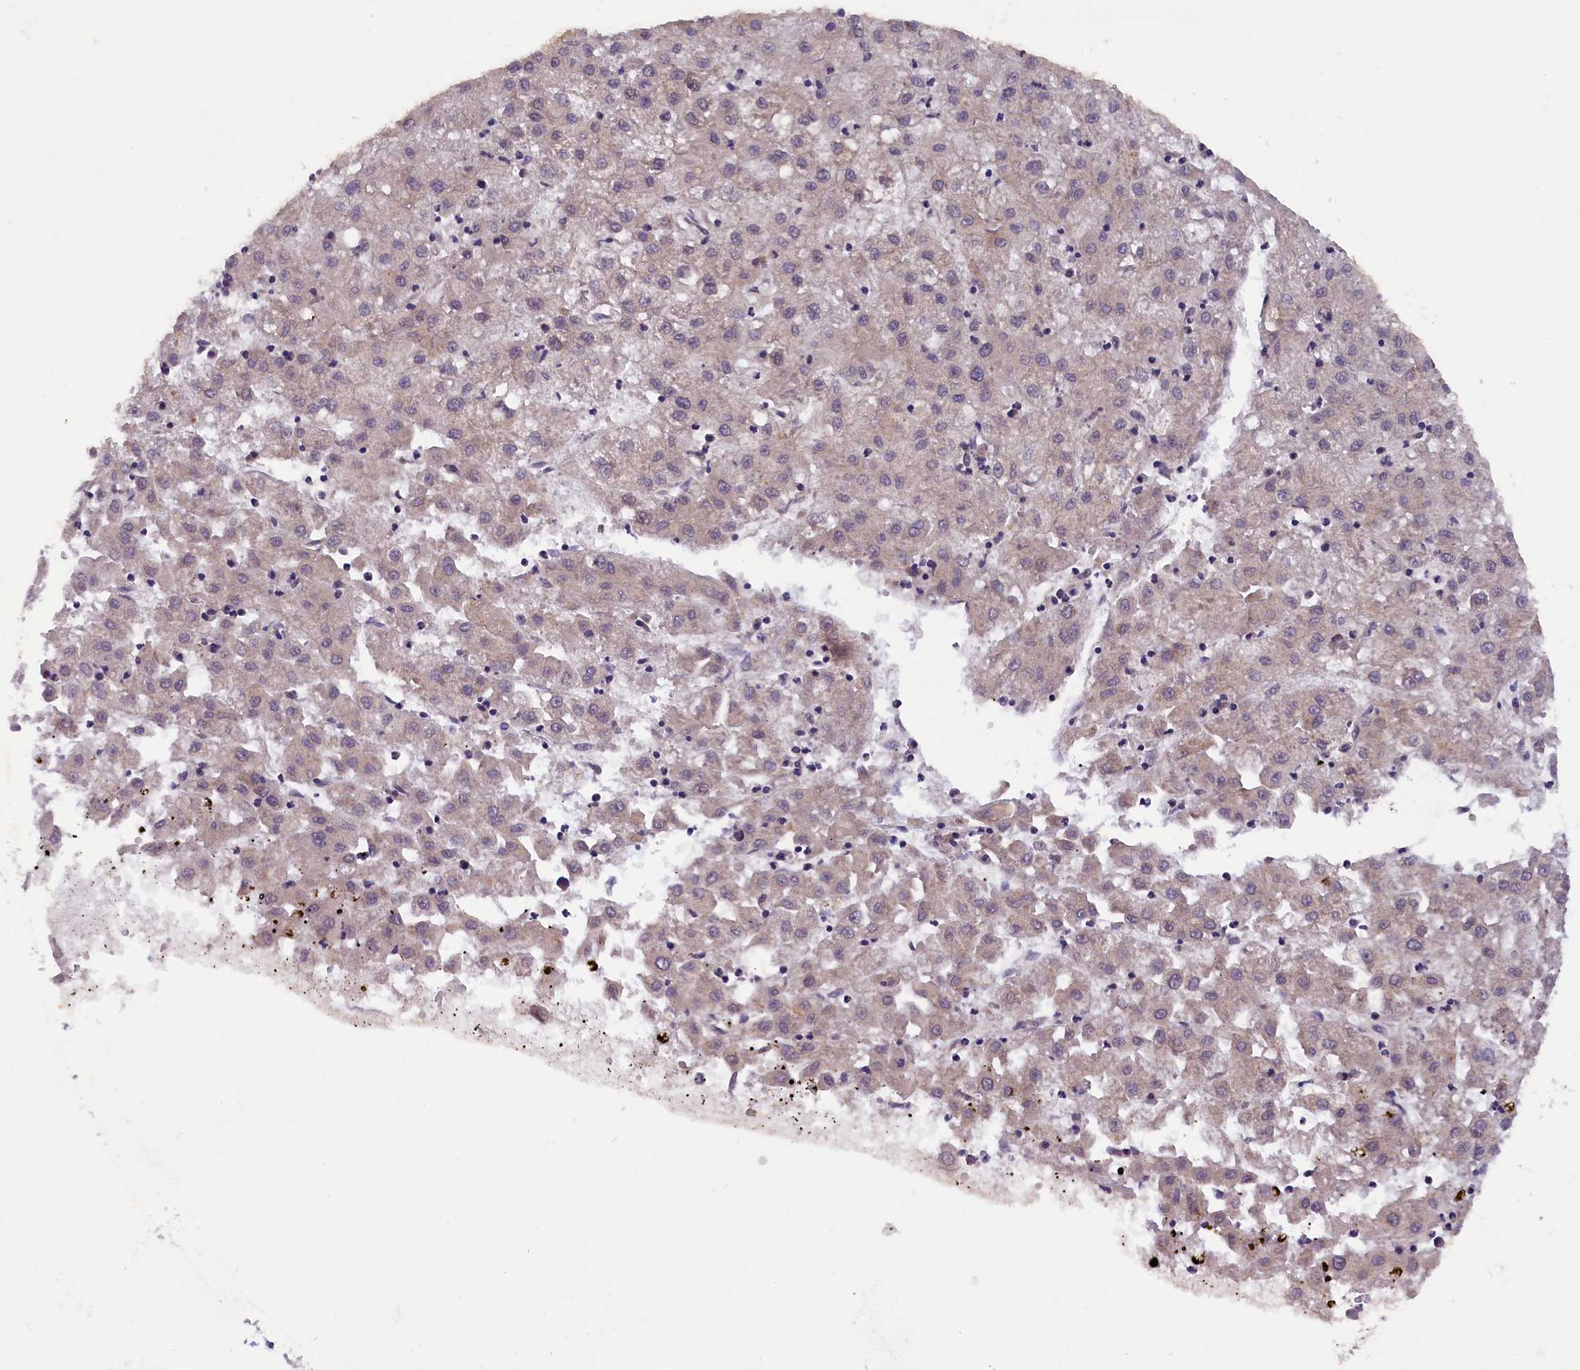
{"staining": {"intensity": "weak", "quantity": "<25%", "location": "cytoplasmic/membranous"}, "tissue": "liver cancer", "cell_type": "Tumor cells", "image_type": "cancer", "snomed": [{"axis": "morphology", "description": "Carcinoma, Hepatocellular, NOS"}, {"axis": "topography", "description": "Liver"}], "caption": "IHC micrograph of human liver hepatocellular carcinoma stained for a protein (brown), which displays no expression in tumor cells. The staining is performed using DAB (3,3'-diaminobenzidine) brown chromogen with nuclei counter-stained in using hematoxylin.", "gene": "CCDC9B", "patient": {"sex": "male", "age": 72}}